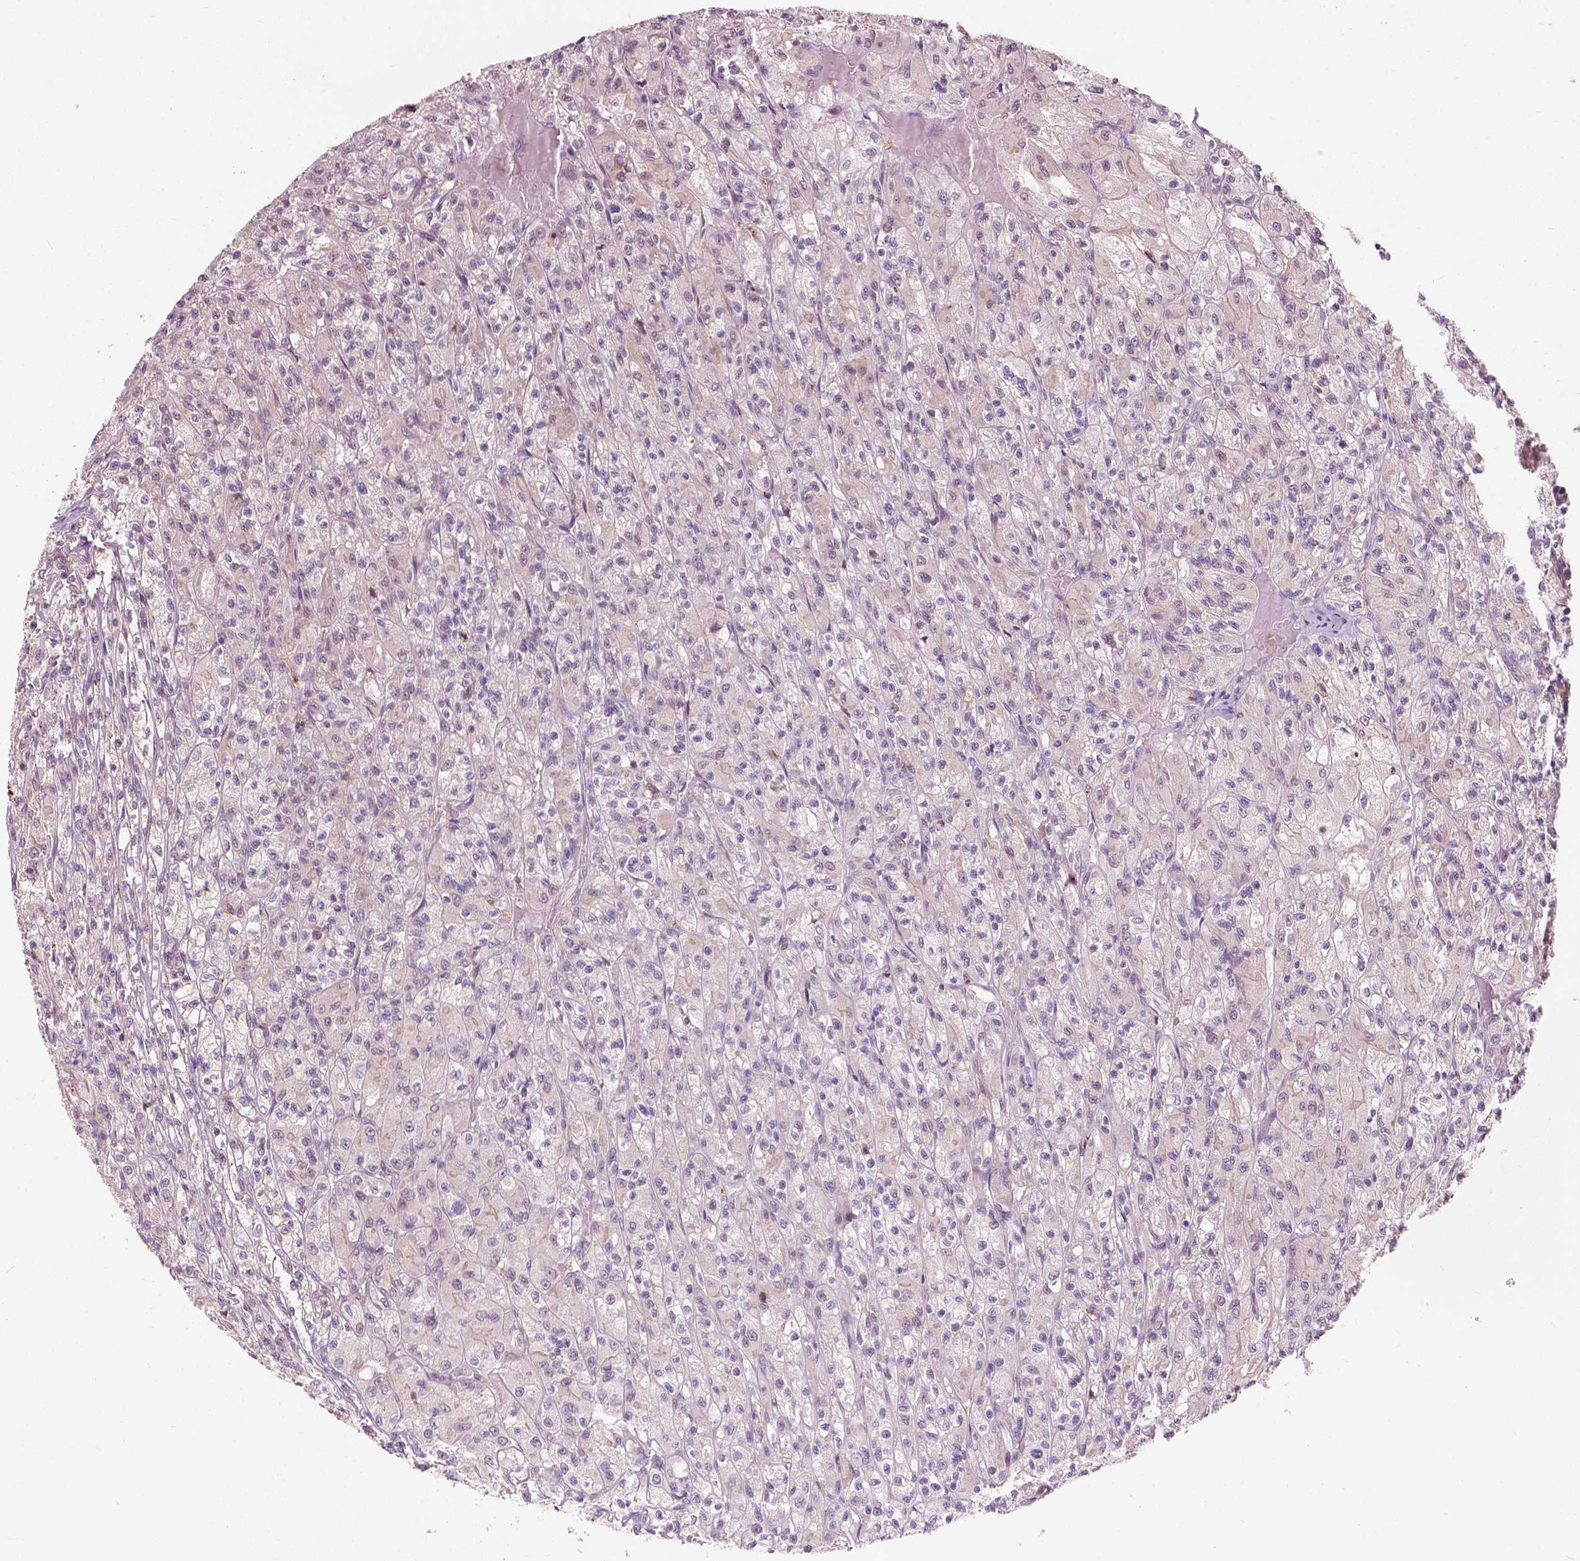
{"staining": {"intensity": "negative", "quantity": "none", "location": "none"}, "tissue": "renal cancer", "cell_type": "Tumor cells", "image_type": "cancer", "snomed": [{"axis": "morphology", "description": "Adenocarcinoma, NOS"}, {"axis": "topography", "description": "Kidney"}], "caption": "Immunohistochemistry of human adenocarcinoma (renal) demonstrates no staining in tumor cells. (DAB immunohistochemistry visualized using brightfield microscopy, high magnification).", "gene": "GPR37", "patient": {"sex": "female", "age": 70}}